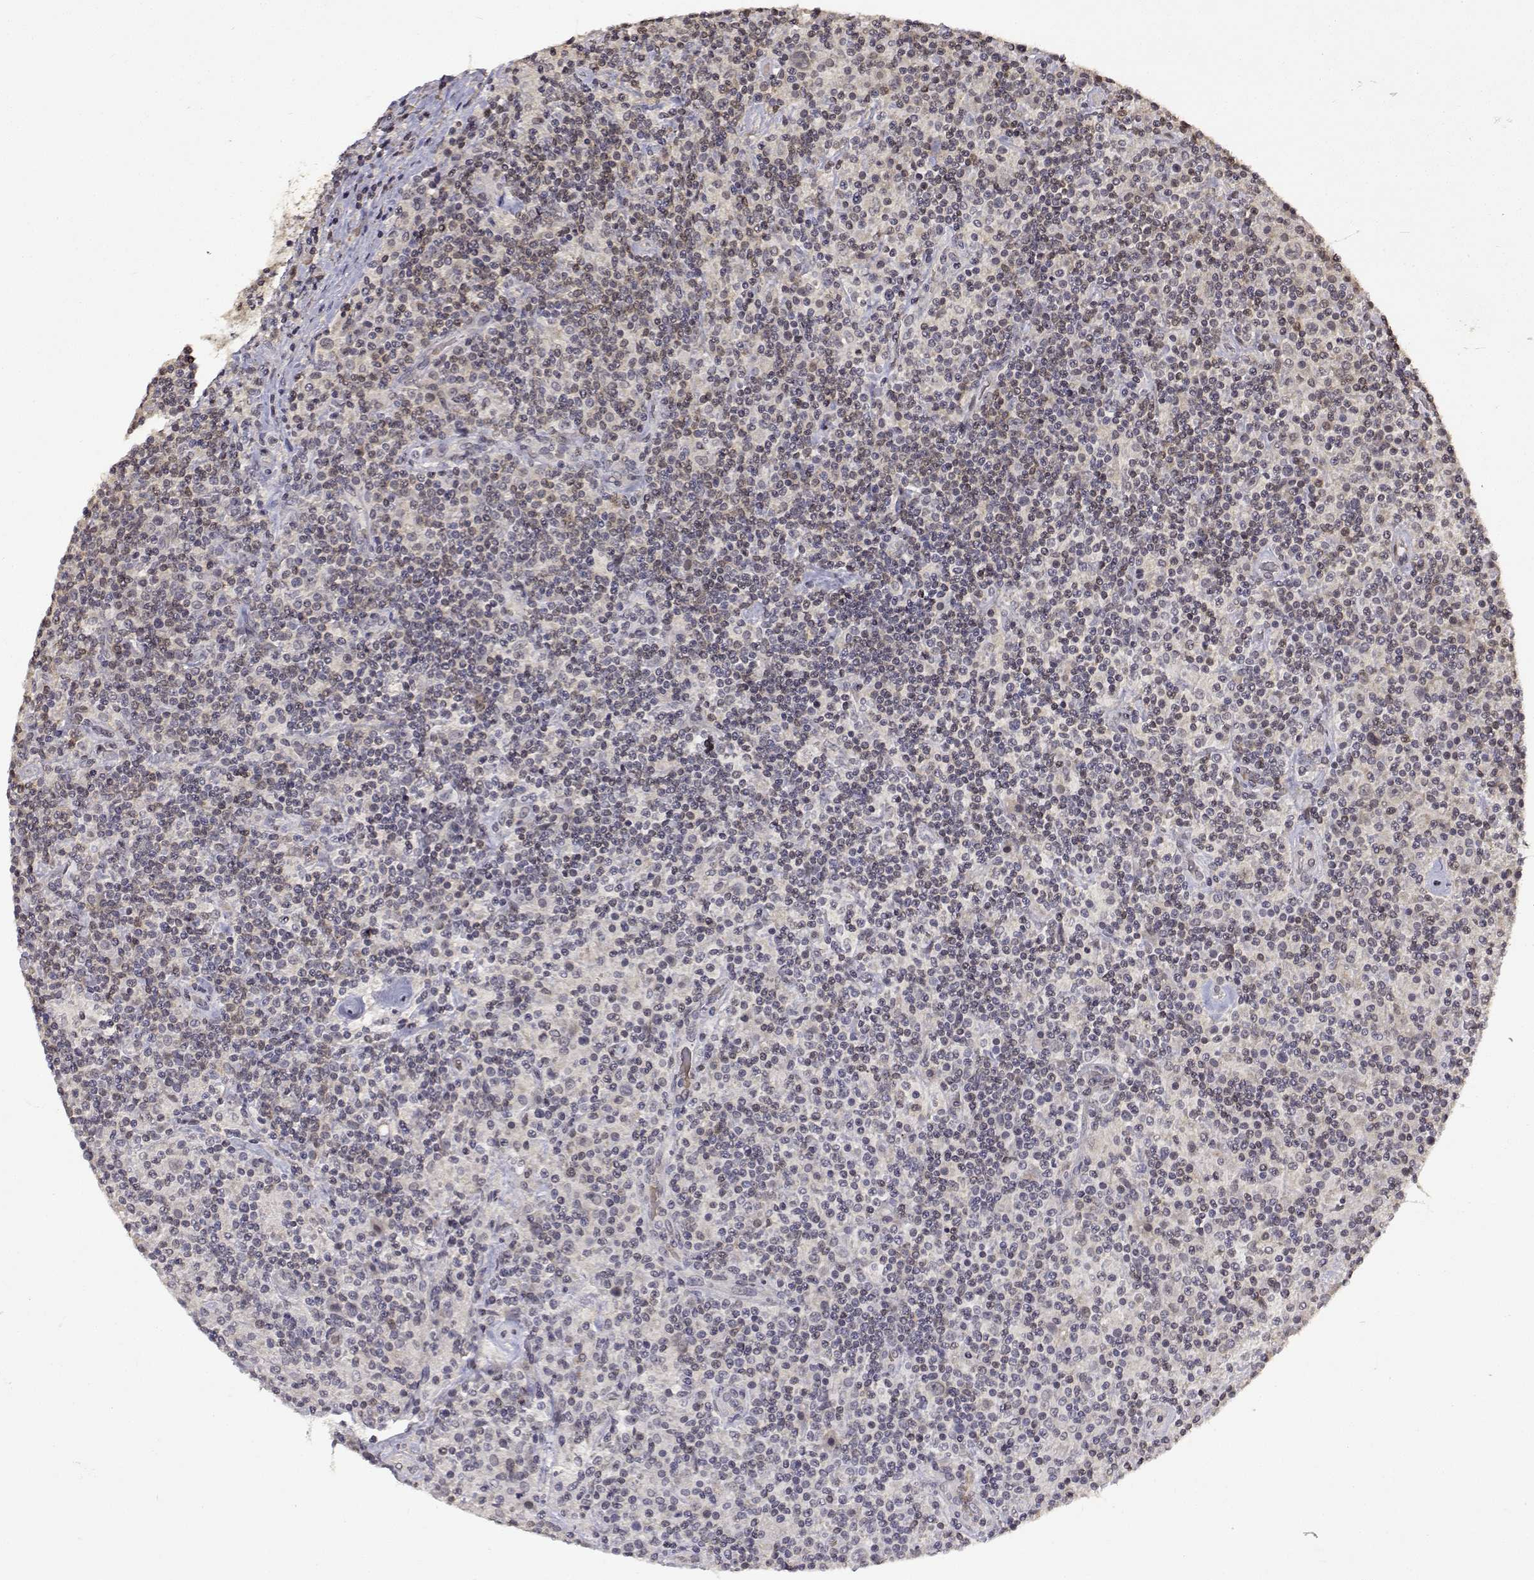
{"staining": {"intensity": "negative", "quantity": "none", "location": "none"}, "tissue": "lymphoma", "cell_type": "Tumor cells", "image_type": "cancer", "snomed": [{"axis": "morphology", "description": "Hodgkin's disease, NOS"}, {"axis": "topography", "description": "Lymph node"}], "caption": "High power microscopy micrograph of an IHC histopathology image of Hodgkin's disease, revealing no significant positivity in tumor cells.", "gene": "BDNF", "patient": {"sex": "male", "age": 70}}